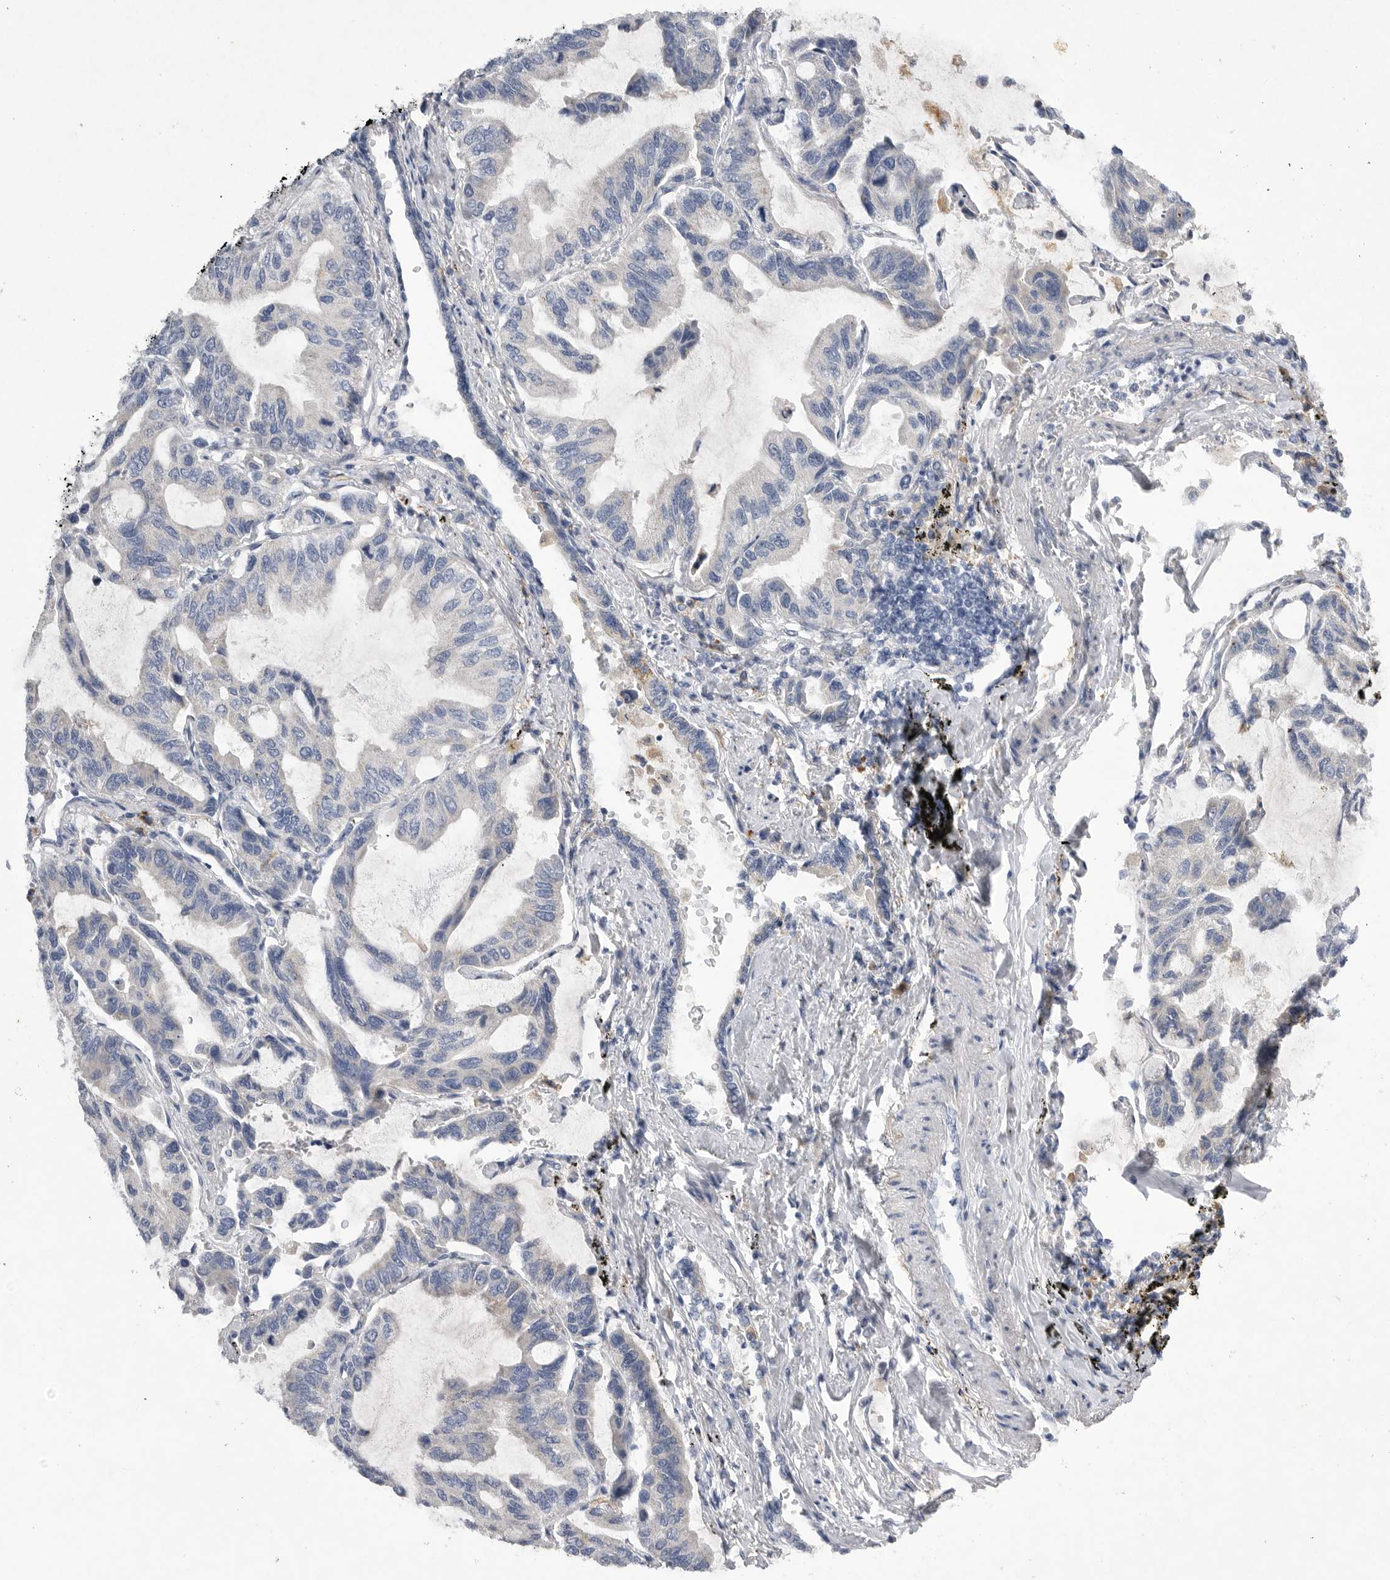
{"staining": {"intensity": "negative", "quantity": "none", "location": "none"}, "tissue": "lung cancer", "cell_type": "Tumor cells", "image_type": "cancer", "snomed": [{"axis": "morphology", "description": "Adenocarcinoma, NOS"}, {"axis": "topography", "description": "Lung"}], "caption": "DAB (3,3'-diaminobenzidine) immunohistochemical staining of human adenocarcinoma (lung) demonstrates no significant expression in tumor cells. (Immunohistochemistry (ihc), brightfield microscopy, high magnification).", "gene": "EDEM3", "patient": {"sex": "male", "age": 64}}